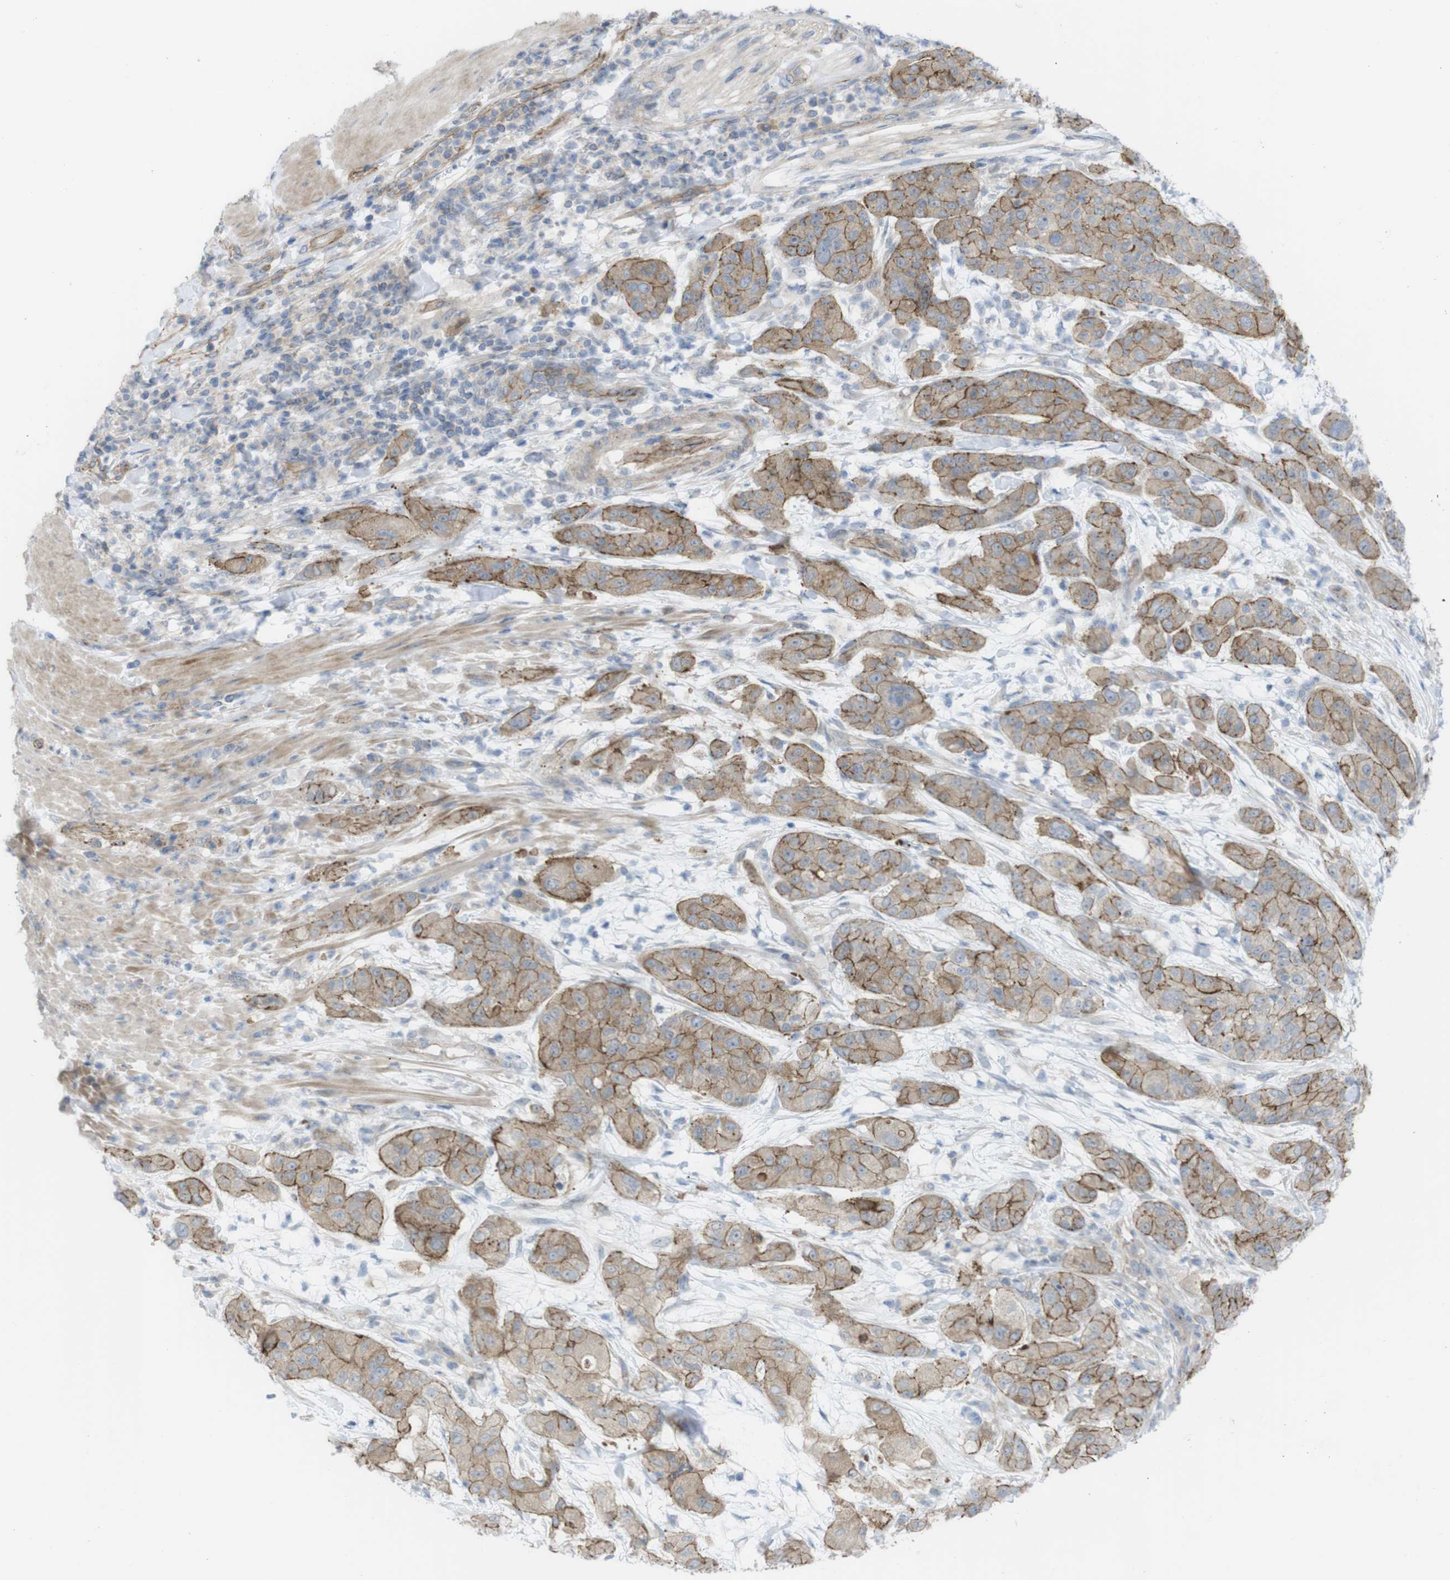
{"staining": {"intensity": "moderate", "quantity": "25%-75%", "location": "cytoplasmic/membranous"}, "tissue": "pancreatic cancer", "cell_type": "Tumor cells", "image_type": "cancer", "snomed": [{"axis": "morphology", "description": "Adenocarcinoma, NOS"}, {"axis": "topography", "description": "Pancreas"}], "caption": "A brown stain labels moderate cytoplasmic/membranous staining of a protein in human pancreatic adenocarcinoma tumor cells.", "gene": "PREX2", "patient": {"sex": "female", "age": 78}}